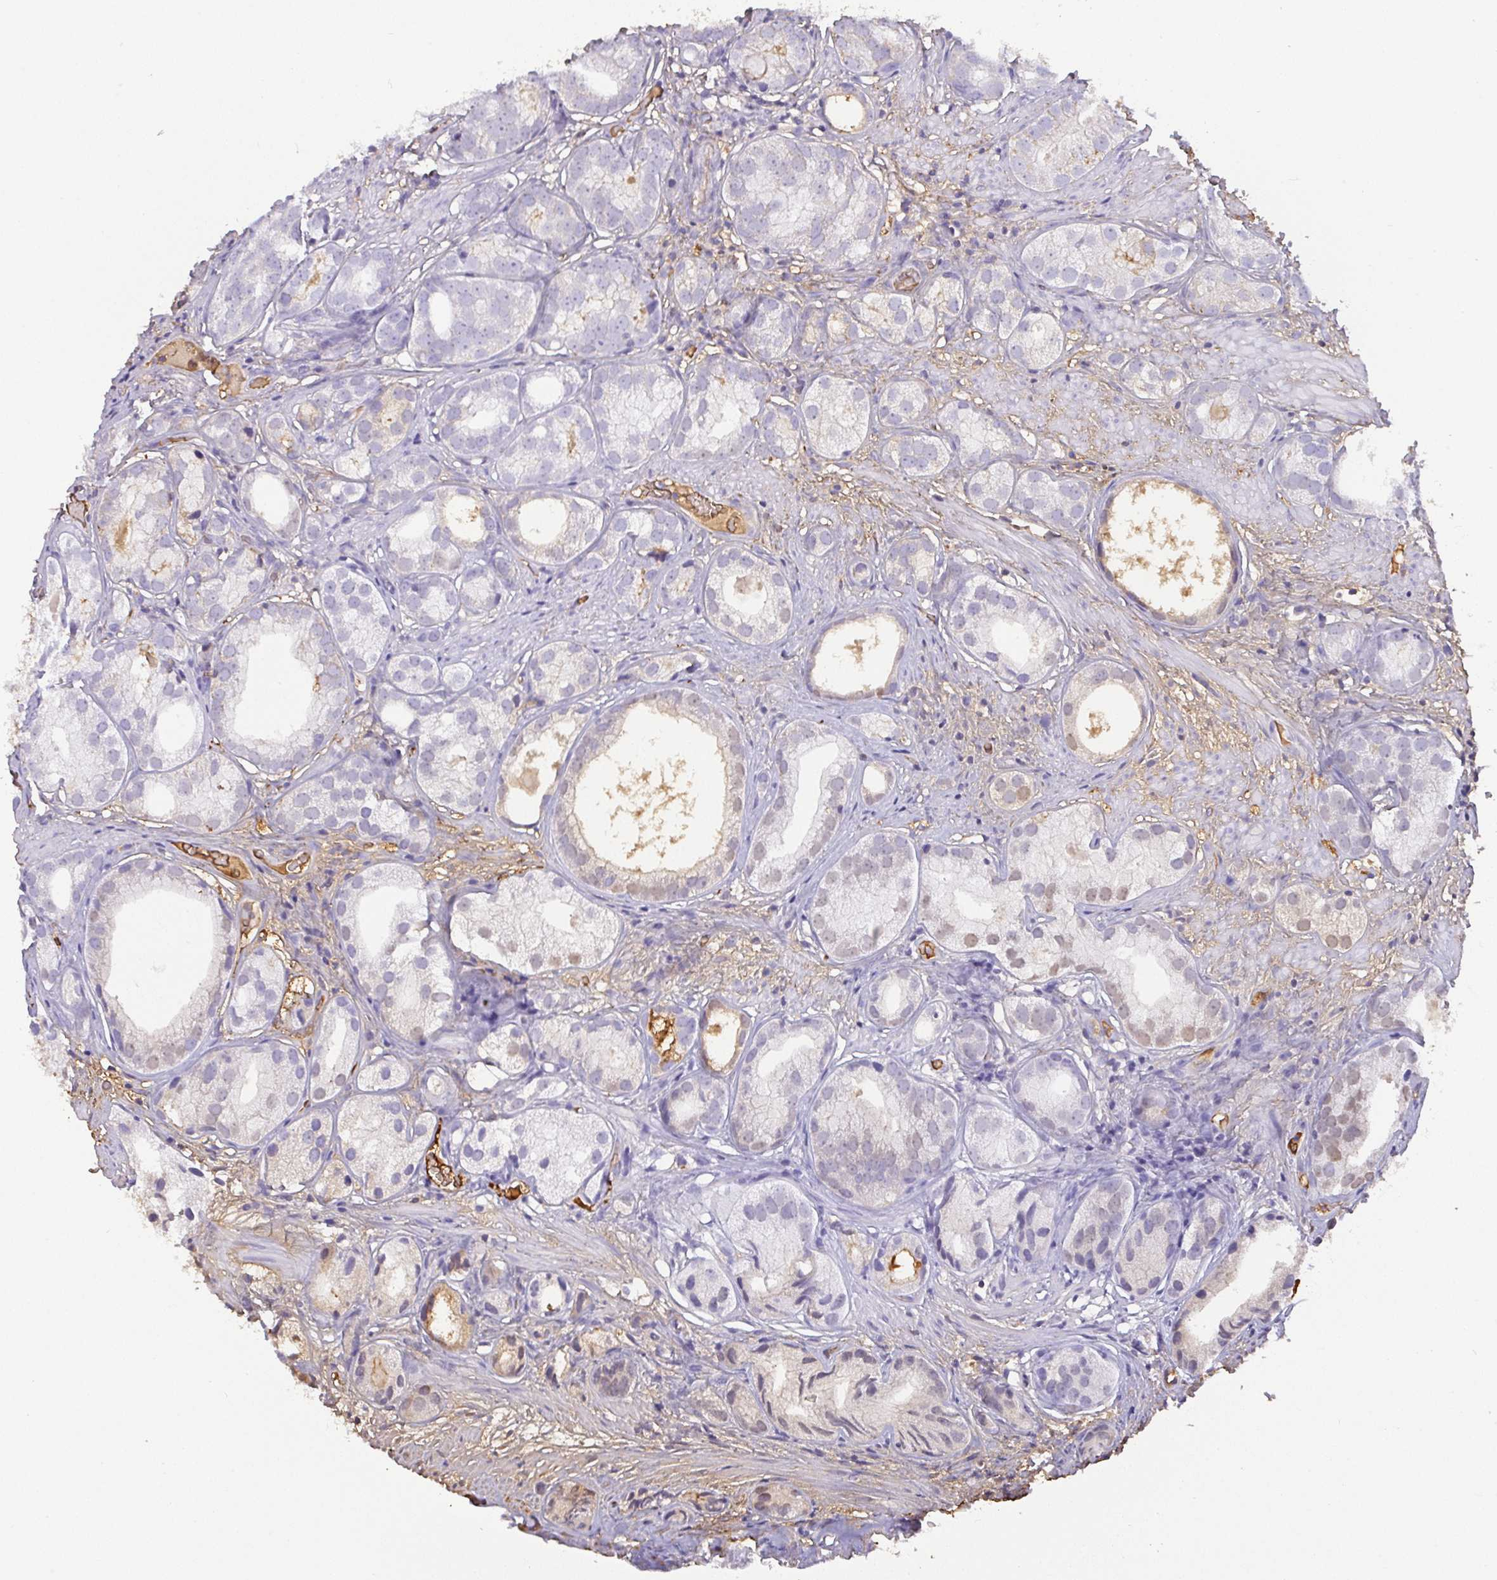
{"staining": {"intensity": "negative", "quantity": "none", "location": "none"}, "tissue": "prostate cancer", "cell_type": "Tumor cells", "image_type": "cancer", "snomed": [{"axis": "morphology", "description": "Adenocarcinoma, High grade"}, {"axis": "topography", "description": "Prostate"}], "caption": "This micrograph is of adenocarcinoma (high-grade) (prostate) stained with immunohistochemistry to label a protein in brown with the nuclei are counter-stained blue. There is no staining in tumor cells.", "gene": "SMYD5", "patient": {"sex": "male", "age": 82}}